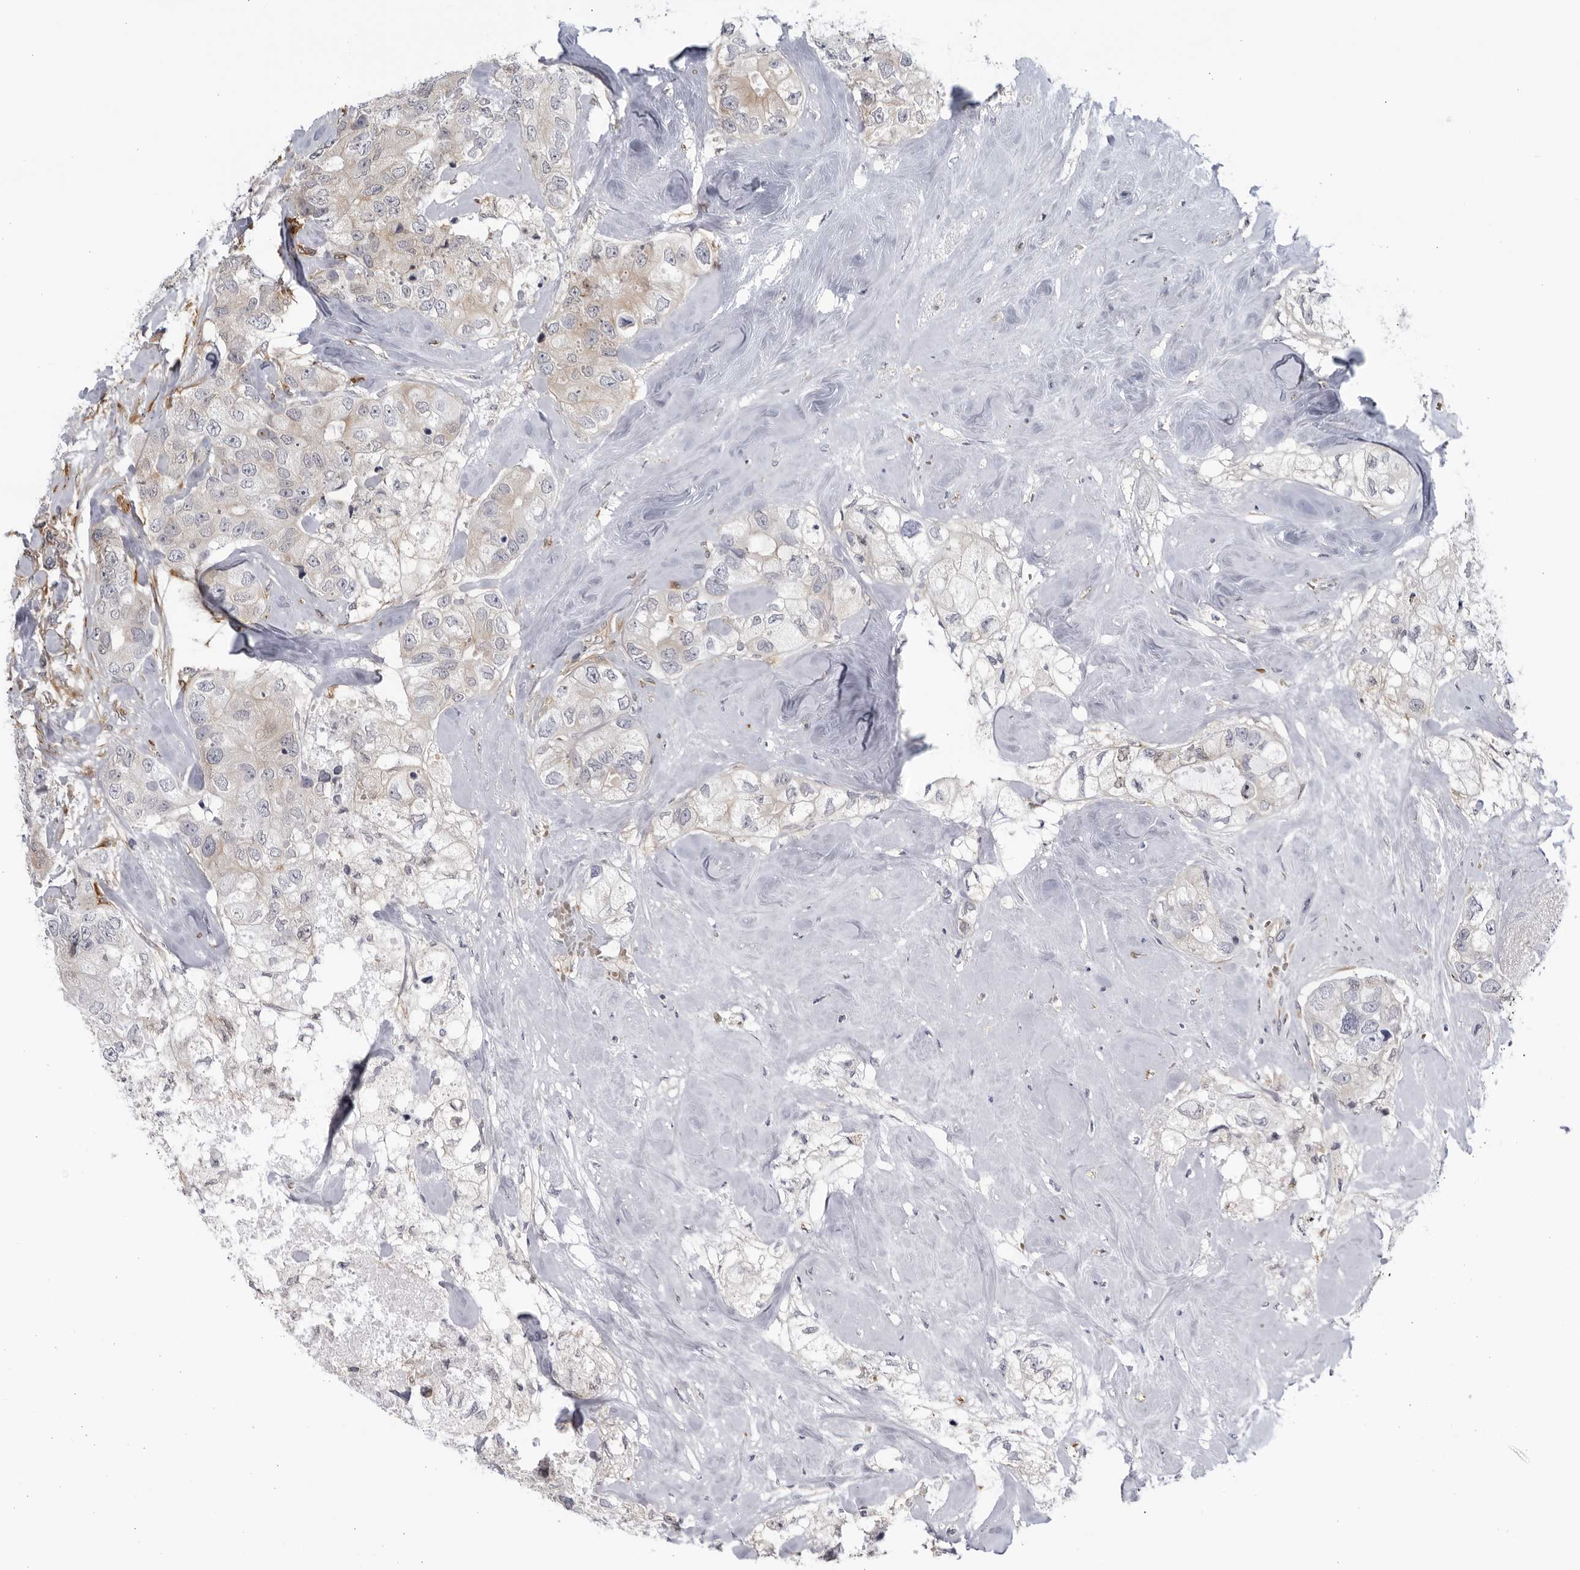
{"staining": {"intensity": "negative", "quantity": "none", "location": "none"}, "tissue": "breast cancer", "cell_type": "Tumor cells", "image_type": "cancer", "snomed": [{"axis": "morphology", "description": "Duct carcinoma"}, {"axis": "topography", "description": "Breast"}], "caption": "Immunohistochemical staining of breast cancer (infiltrating ductal carcinoma) displays no significant staining in tumor cells.", "gene": "BMP2K", "patient": {"sex": "female", "age": 62}}